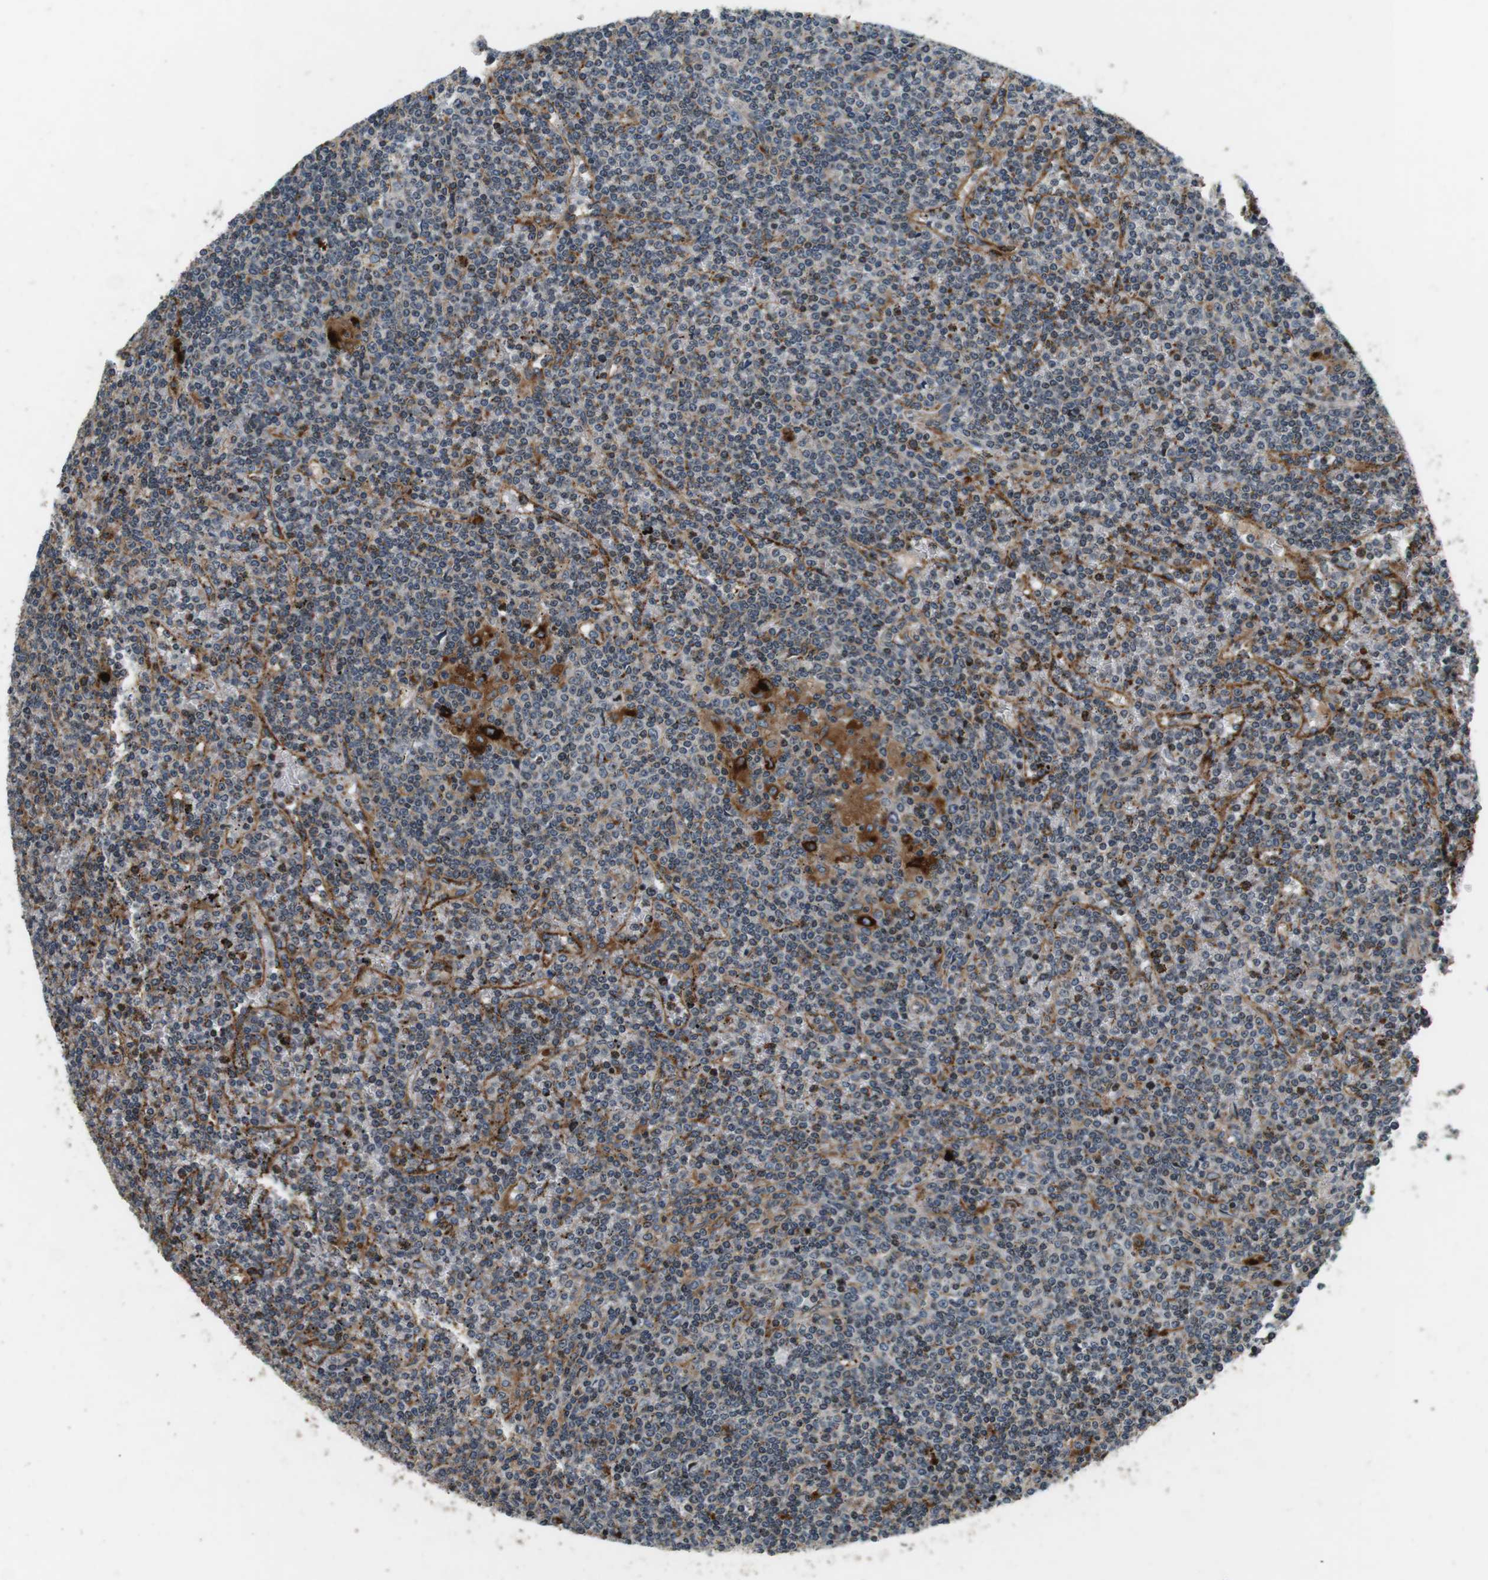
{"staining": {"intensity": "weak", "quantity": "<25%", "location": "cytoplasmic/membranous"}, "tissue": "lymphoma", "cell_type": "Tumor cells", "image_type": "cancer", "snomed": [{"axis": "morphology", "description": "Malignant lymphoma, non-Hodgkin's type, Low grade"}, {"axis": "topography", "description": "Spleen"}], "caption": "Immunohistochemical staining of lymphoma demonstrates no significant staining in tumor cells.", "gene": "TXNRD1", "patient": {"sex": "female", "age": 19}}